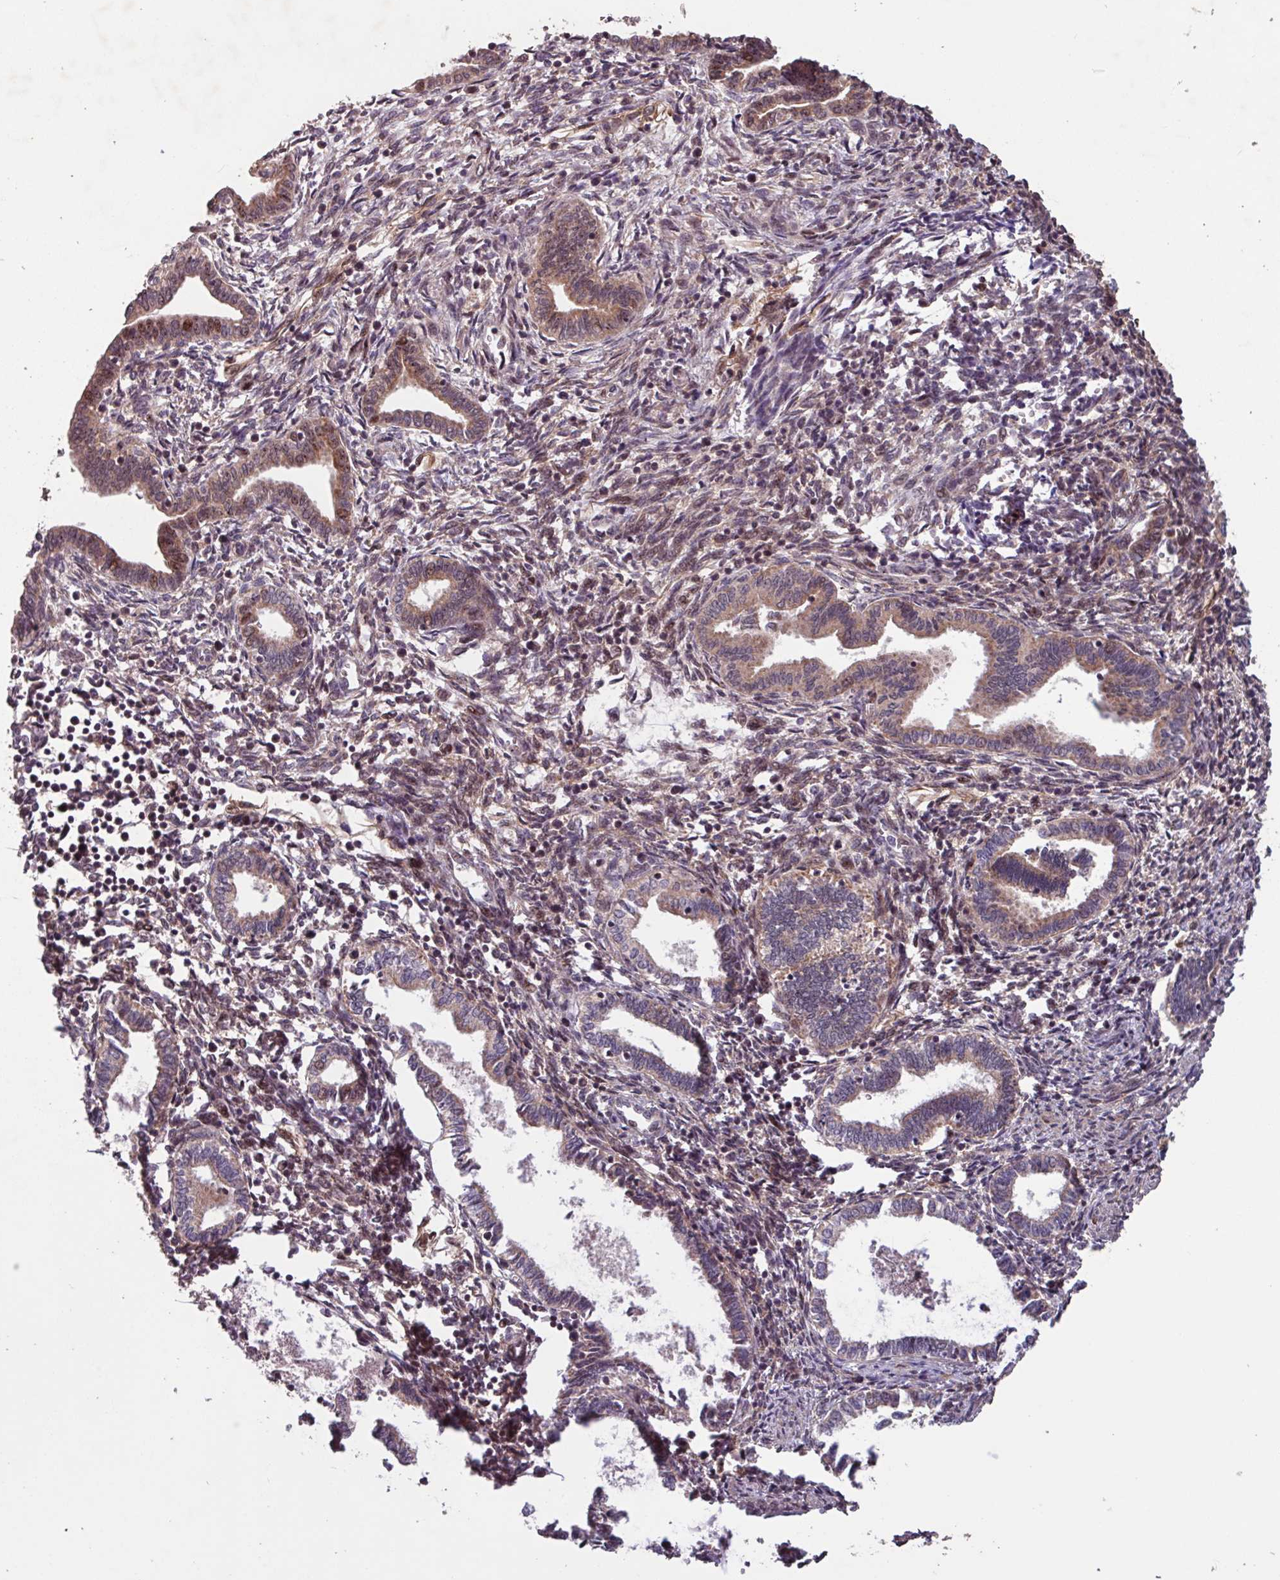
{"staining": {"intensity": "weak", "quantity": "25%-75%", "location": "cytoplasmic/membranous,nuclear"}, "tissue": "endometrium", "cell_type": "Cells in endometrial stroma", "image_type": "normal", "snomed": [{"axis": "morphology", "description": "Normal tissue, NOS"}, {"axis": "topography", "description": "Endometrium"}], "caption": "Immunohistochemical staining of benign endometrium displays weak cytoplasmic/membranous,nuclear protein positivity in about 25%-75% of cells in endometrial stroma. (Brightfield microscopy of DAB IHC at high magnification).", "gene": "TMEM88", "patient": {"sex": "female", "age": 37}}